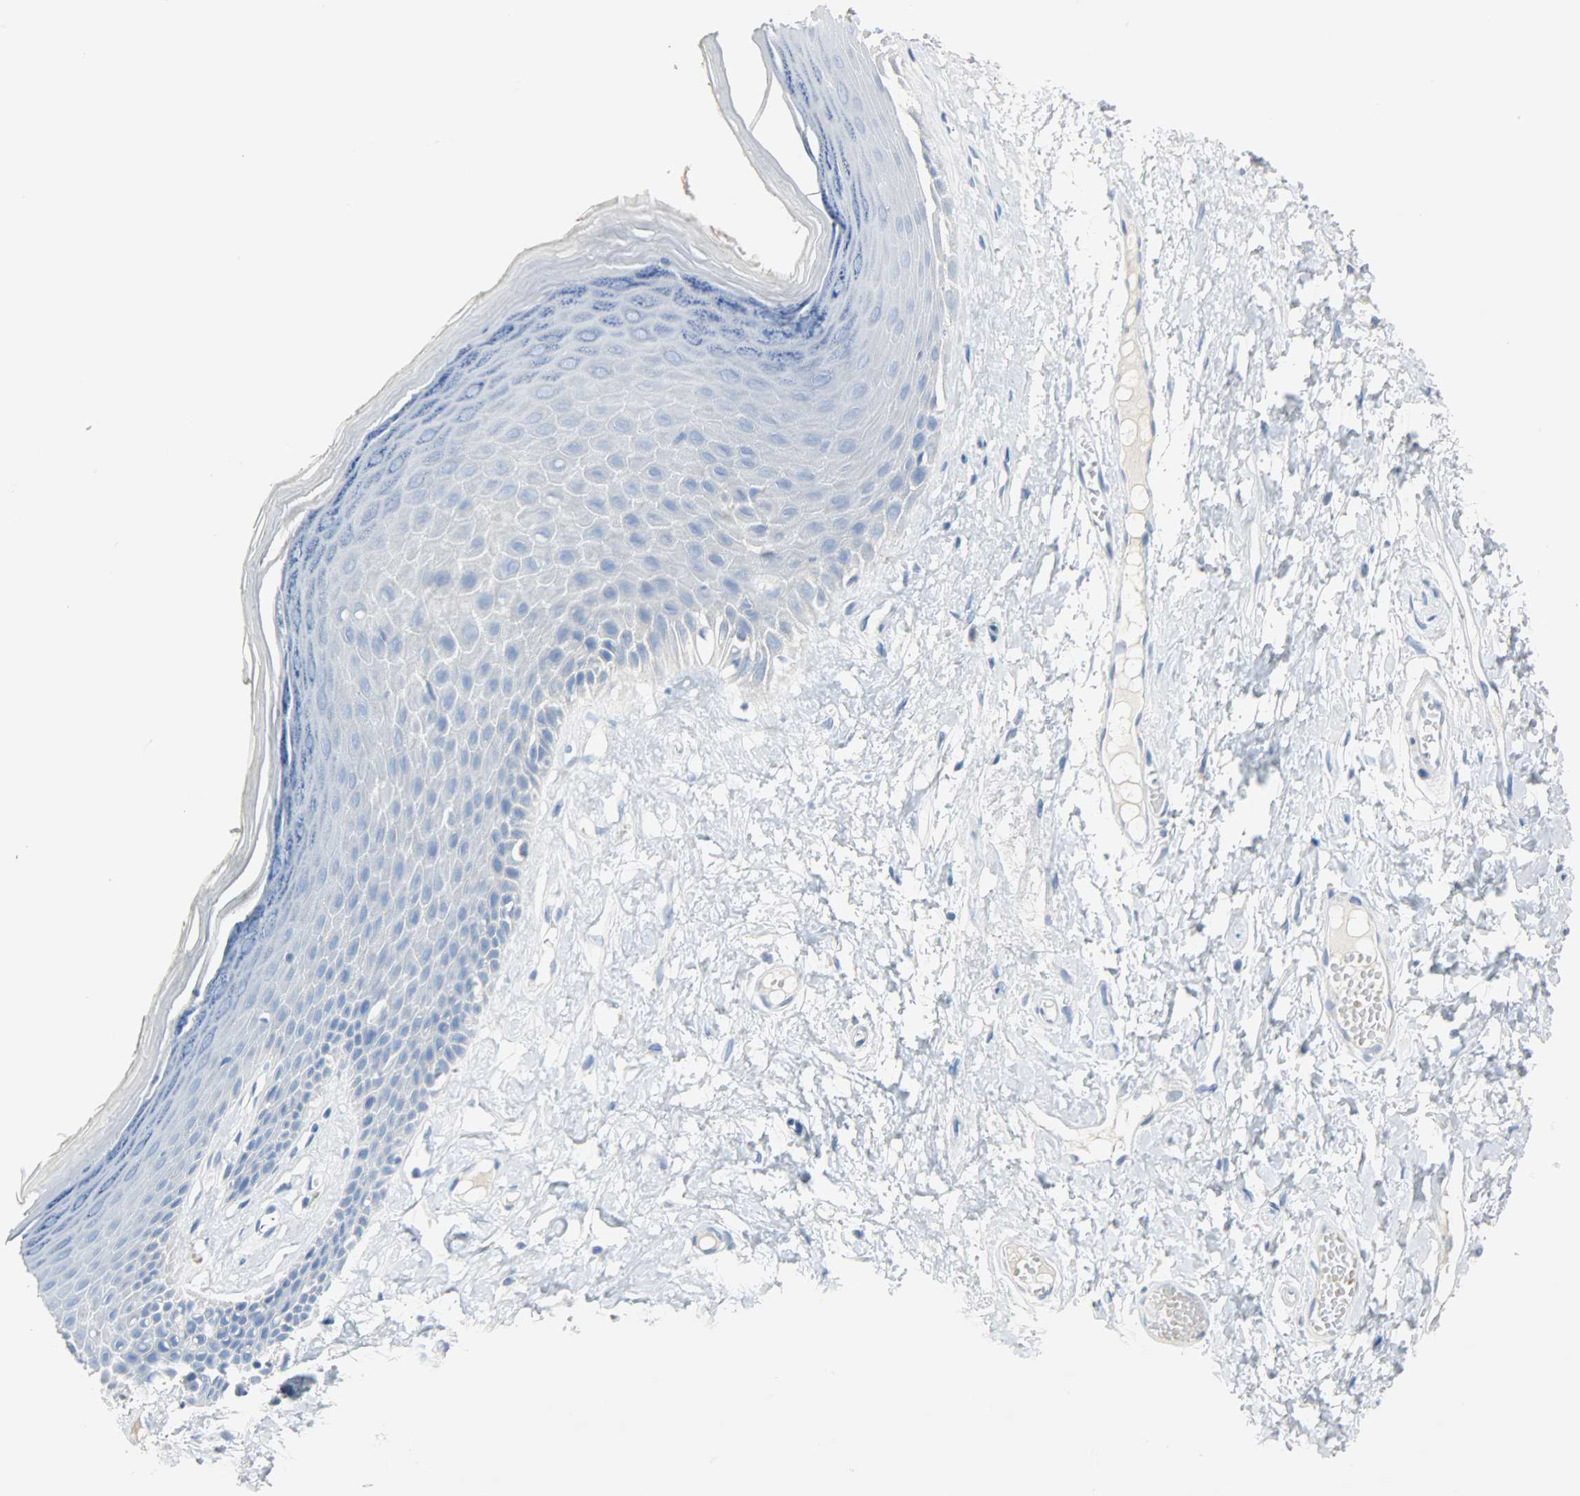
{"staining": {"intensity": "moderate", "quantity": "25%-75%", "location": "cytoplasmic/membranous"}, "tissue": "skin", "cell_type": "Epidermal cells", "image_type": "normal", "snomed": [{"axis": "morphology", "description": "Normal tissue, NOS"}, {"axis": "morphology", "description": "Inflammation, NOS"}, {"axis": "topography", "description": "Vulva"}], "caption": "DAB immunohistochemical staining of benign human skin demonstrates moderate cytoplasmic/membranous protein positivity in about 25%-75% of epidermal cells. The staining was performed using DAB (3,3'-diaminobenzidine) to visualize the protein expression in brown, while the nuclei were stained in blue with hematoxylin (Magnification: 20x).", "gene": "CA3", "patient": {"sex": "female", "age": 84}}